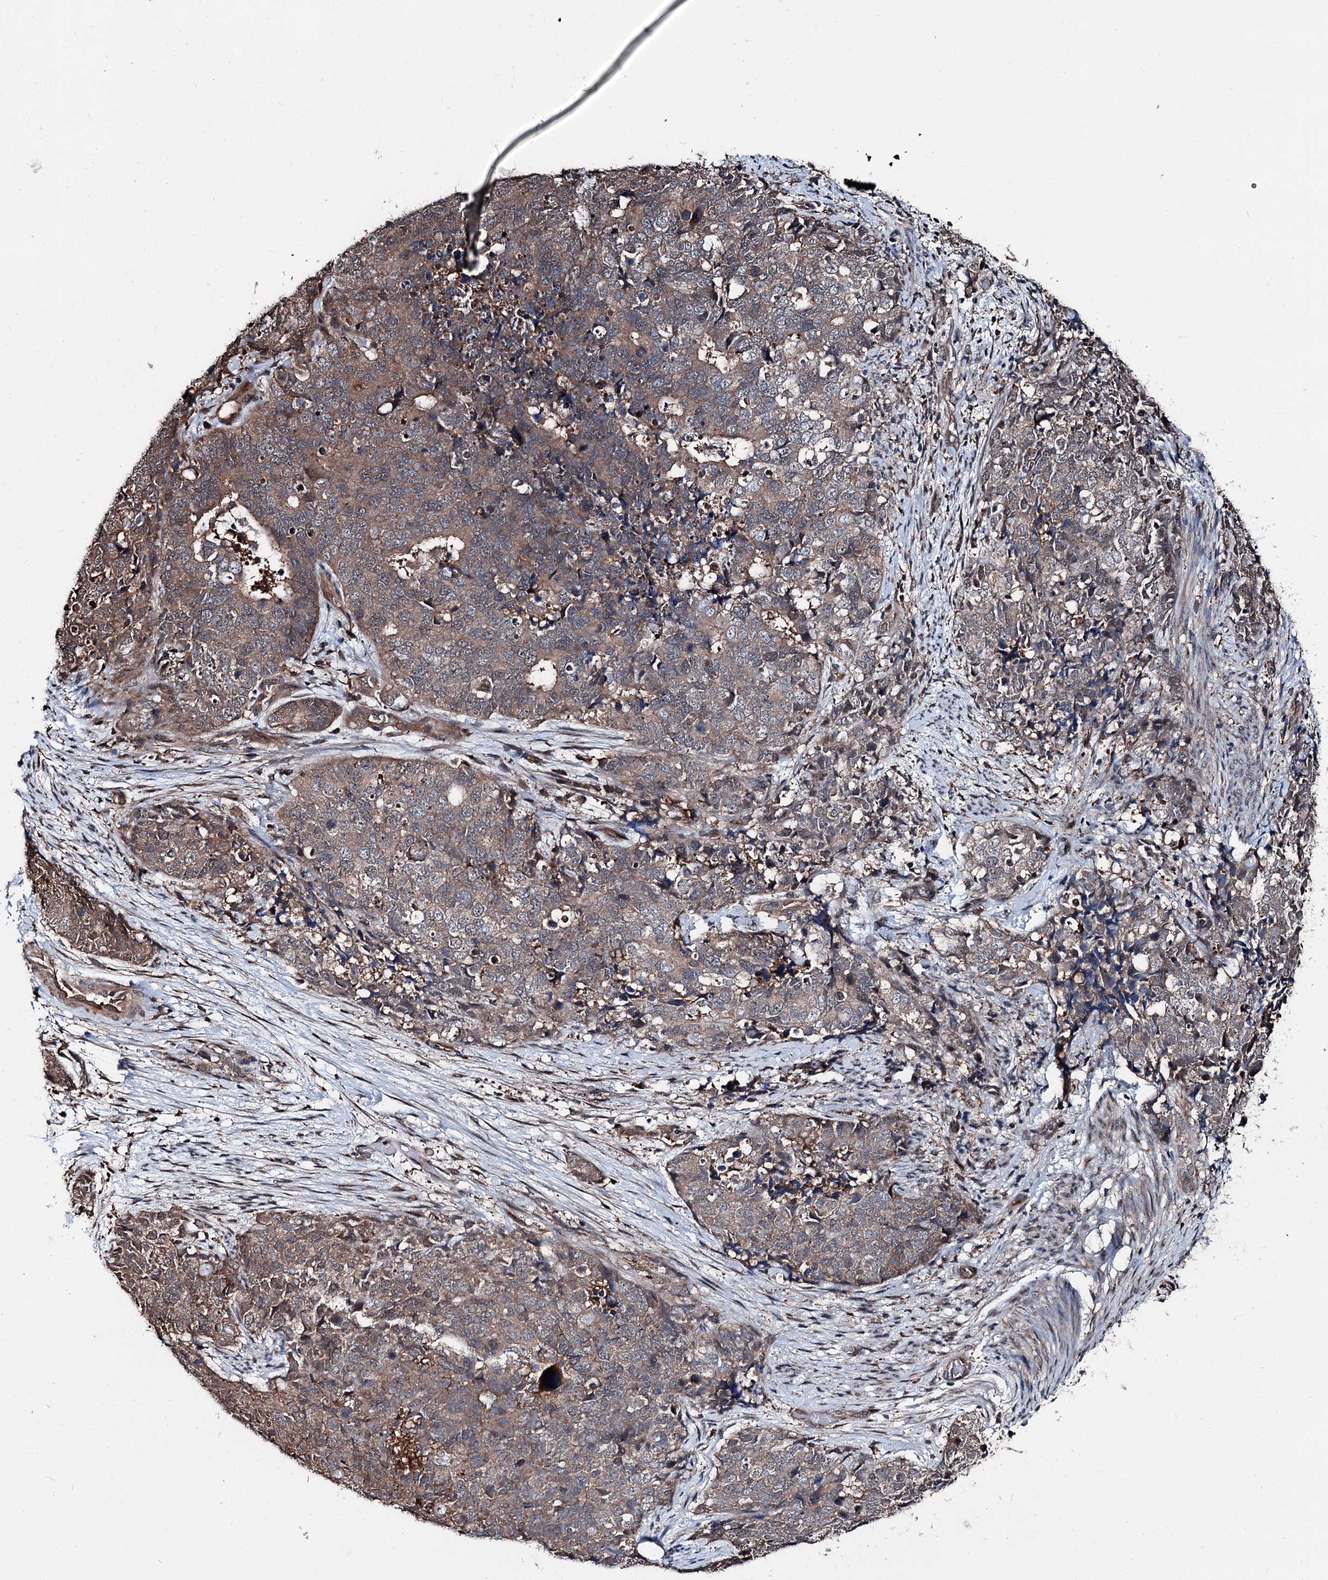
{"staining": {"intensity": "moderate", "quantity": ">75%", "location": "cytoplasmic/membranous"}, "tissue": "cervical cancer", "cell_type": "Tumor cells", "image_type": "cancer", "snomed": [{"axis": "morphology", "description": "Squamous cell carcinoma, NOS"}, {"axis": "topography", "description": "Cervix"}], "caption": "Immunohistochemical staining of human cervical cancer shows medium levels of moderate cytoplasmic/membranous staining in about >75% of tumor cells.", "gene": "PSMD13", "patient": {"sex": "female", "age": 63}}